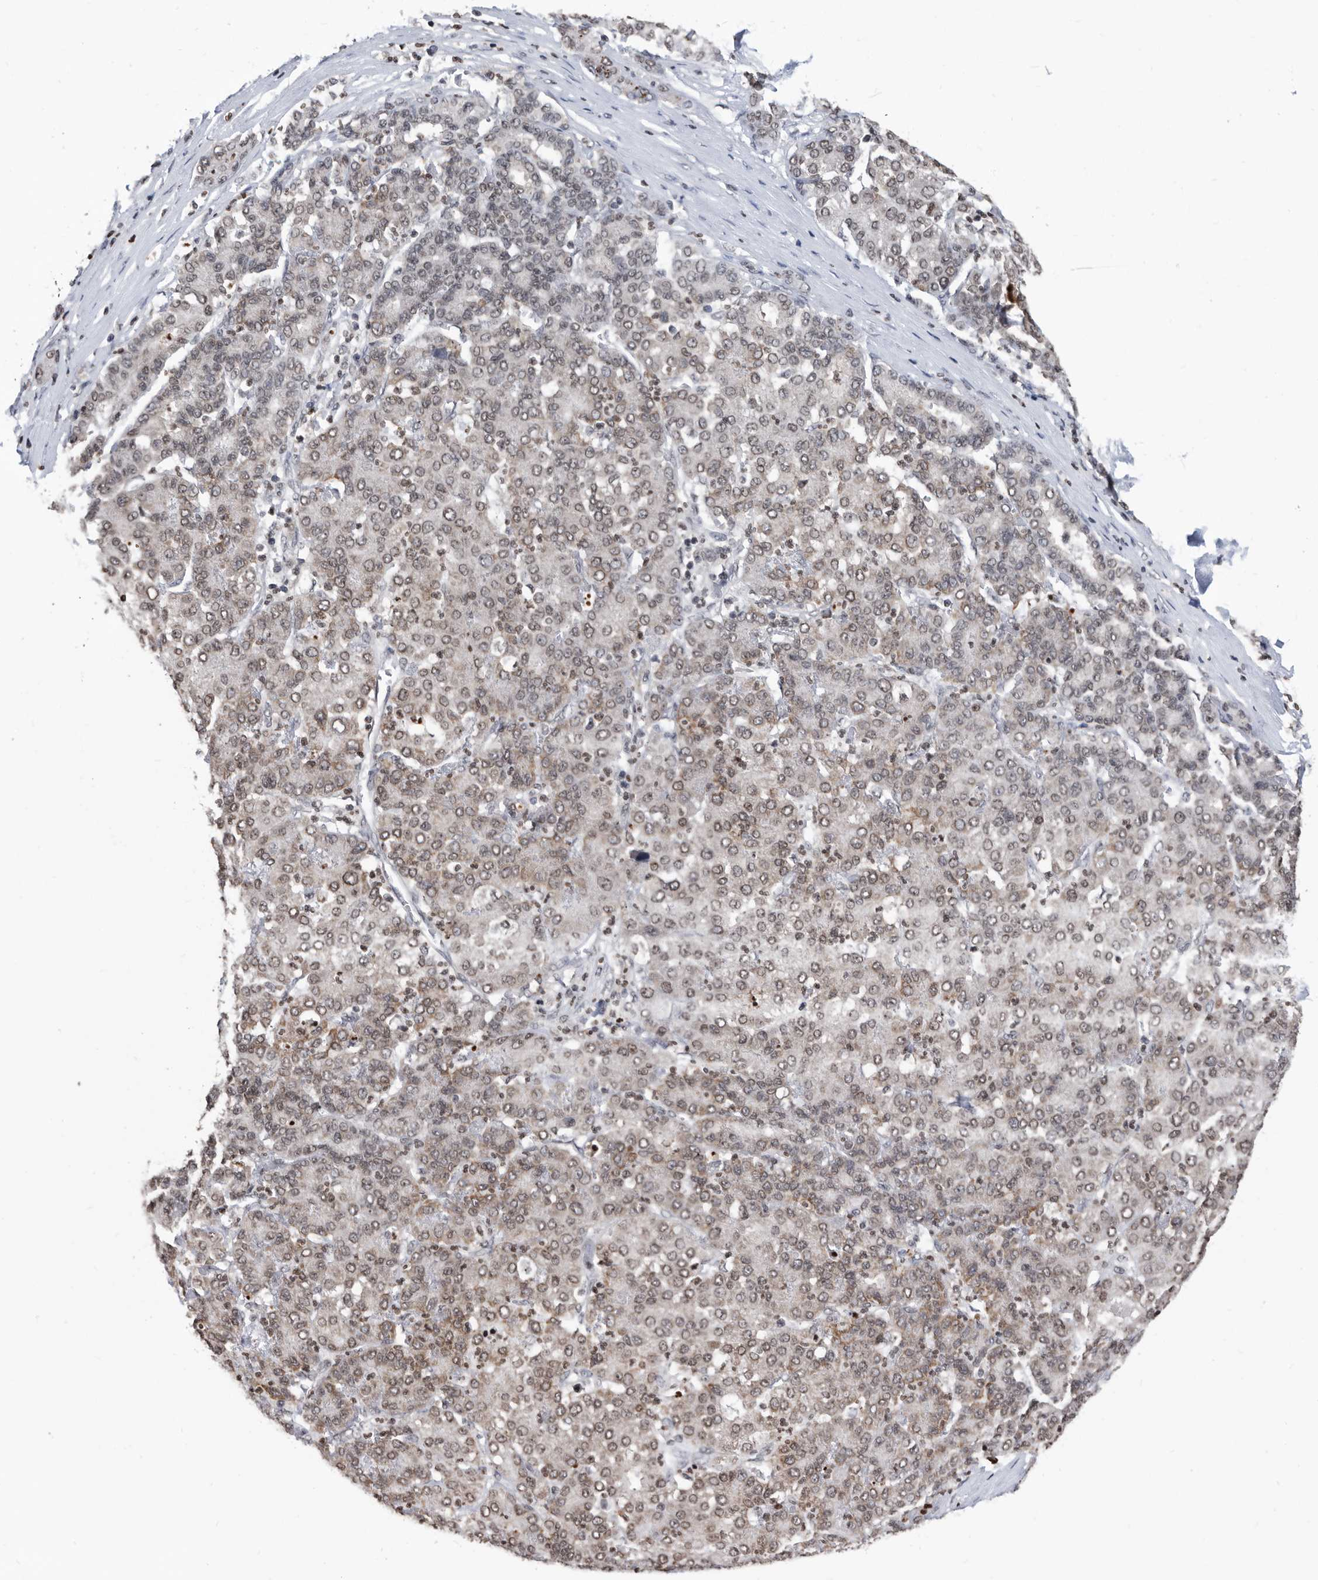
{"staining": {"intensity": "moderate", "quantity": ">75%", "location": "cytoplasmic/membranous,nuclear"}, "tissue": "liver cancer", "cell_type": "Tumor cells", "image_type": "cancer", "snomed": [{"axis": "morphology", "description": "Carcinoma, Hepatocellular, NOS"}, {"axis": "topography", "description": "Liver"}], "caption": "Liver cancer tissue demonstrates moderate cytoplasmic/membranous and nuclear staining in about >75% of tumor cells, visualized by immunohistochemistry. The staining is performed using DAB brown chromogen to label protein expression. The nuclei are counter-stained blue using hematoxylin.", "gene": "TSTD1", "patient": {"sex": "male", "age": 65}}